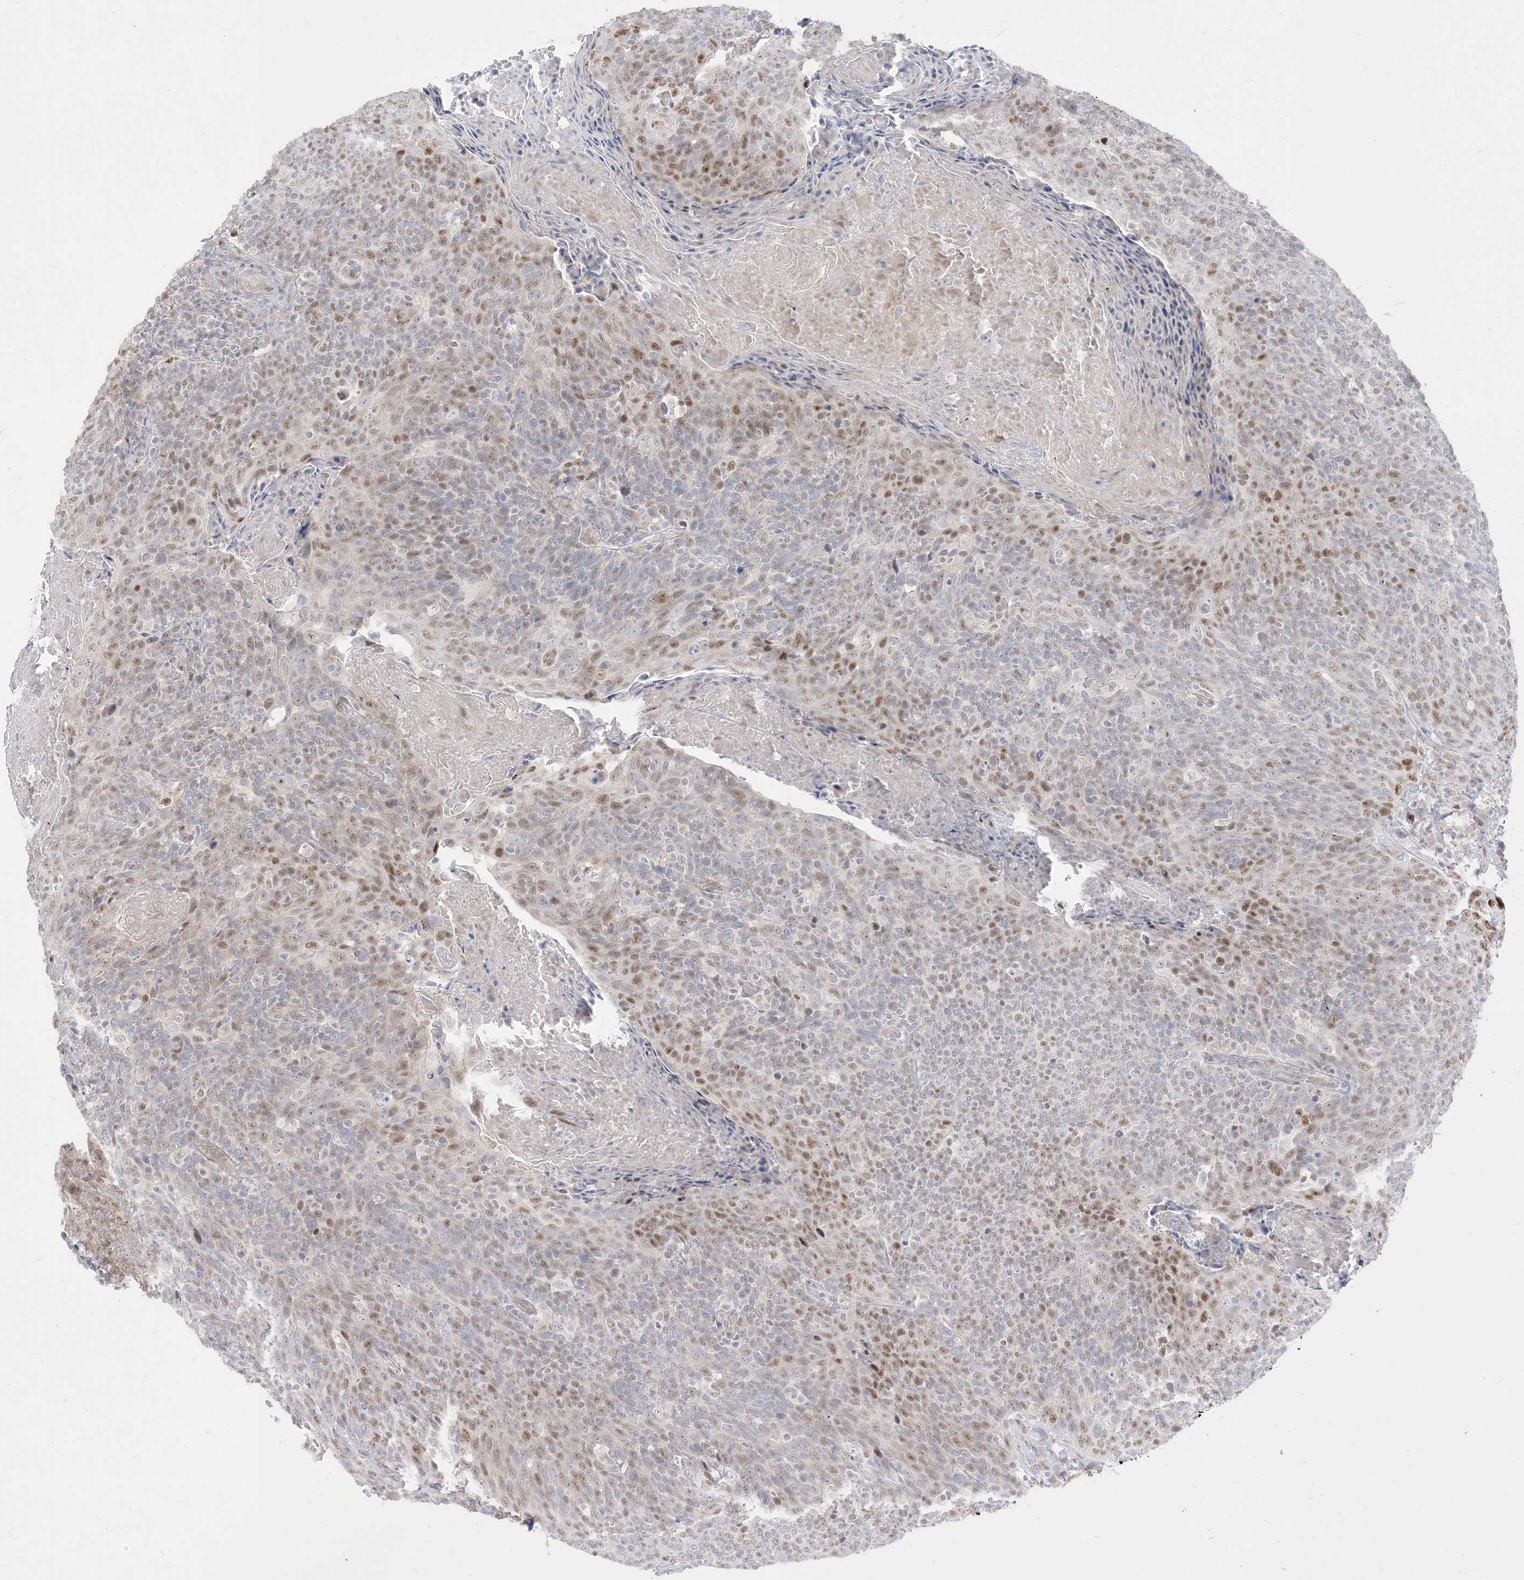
{"staining": {"intensity": "moderate", "quantity": "25%-75%", "location": "nuclear"}, "tissue": "head and neck cancer", "cell_type": "Tumor cells", "image_type": "cancer", "snomed": [{"axis": "morphology", "description": "Squamous cell carcinoma, NOS"}, {"axis": "morphology", "description": "Squamous cell carcinoma, metastatic, NOS"}, {"axis": "topography", "description": "Lymph node"}, {"axis": "topography", "description": "Head-Neck"}], "caption": "Immunohistochemical staining of human head and neck cancer exhibits moderate nuclear protein expression in approximately 25%-75% of tumor cells. (brown staining indicates protein expression, while blue staining denotes nuclei).", "gene": "BHLHE40", "patient": {"sex": "male", "age": 62}}